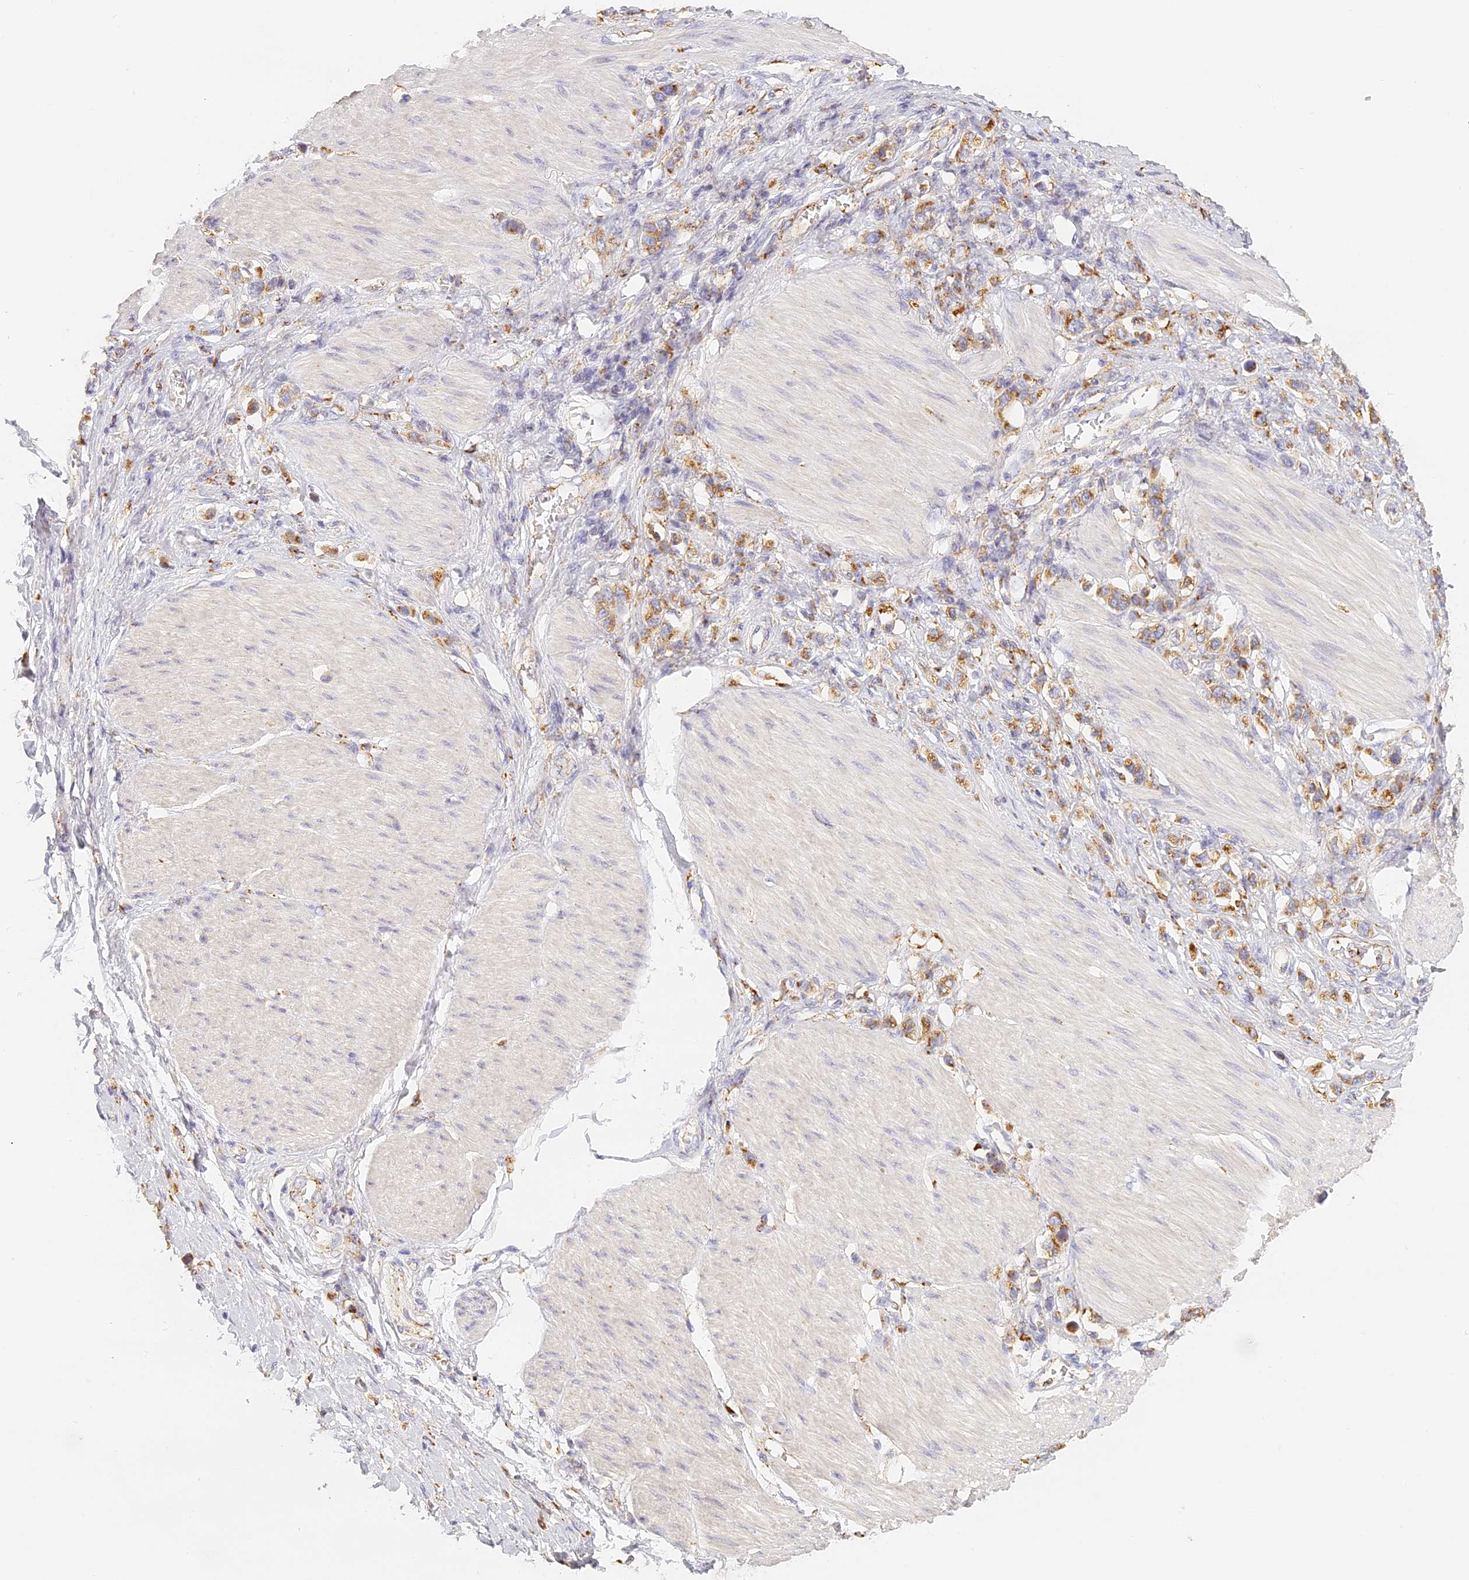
{"staining": {"intensity": "moderate", "quantity": ">75%", "location": "cytoplasmic/membranous"}, "tissue": "stomach cancer", "cell_type": "Tumor cells", "image_type": "cancer", "snomed": [{"axis": "morphology", "description": "Adenocarcinoma, NOS"}, {"axis": "topography", "description": "Stomach"}], "caption": "Human adenocarcinoma (stomach) stained with a brown dye exhibits moderate cytoplasmic/membranous positive staining in about >75% of tumor cells.", "gene": "LAMP2", "patient": {"sex": "female", "age": 65}}